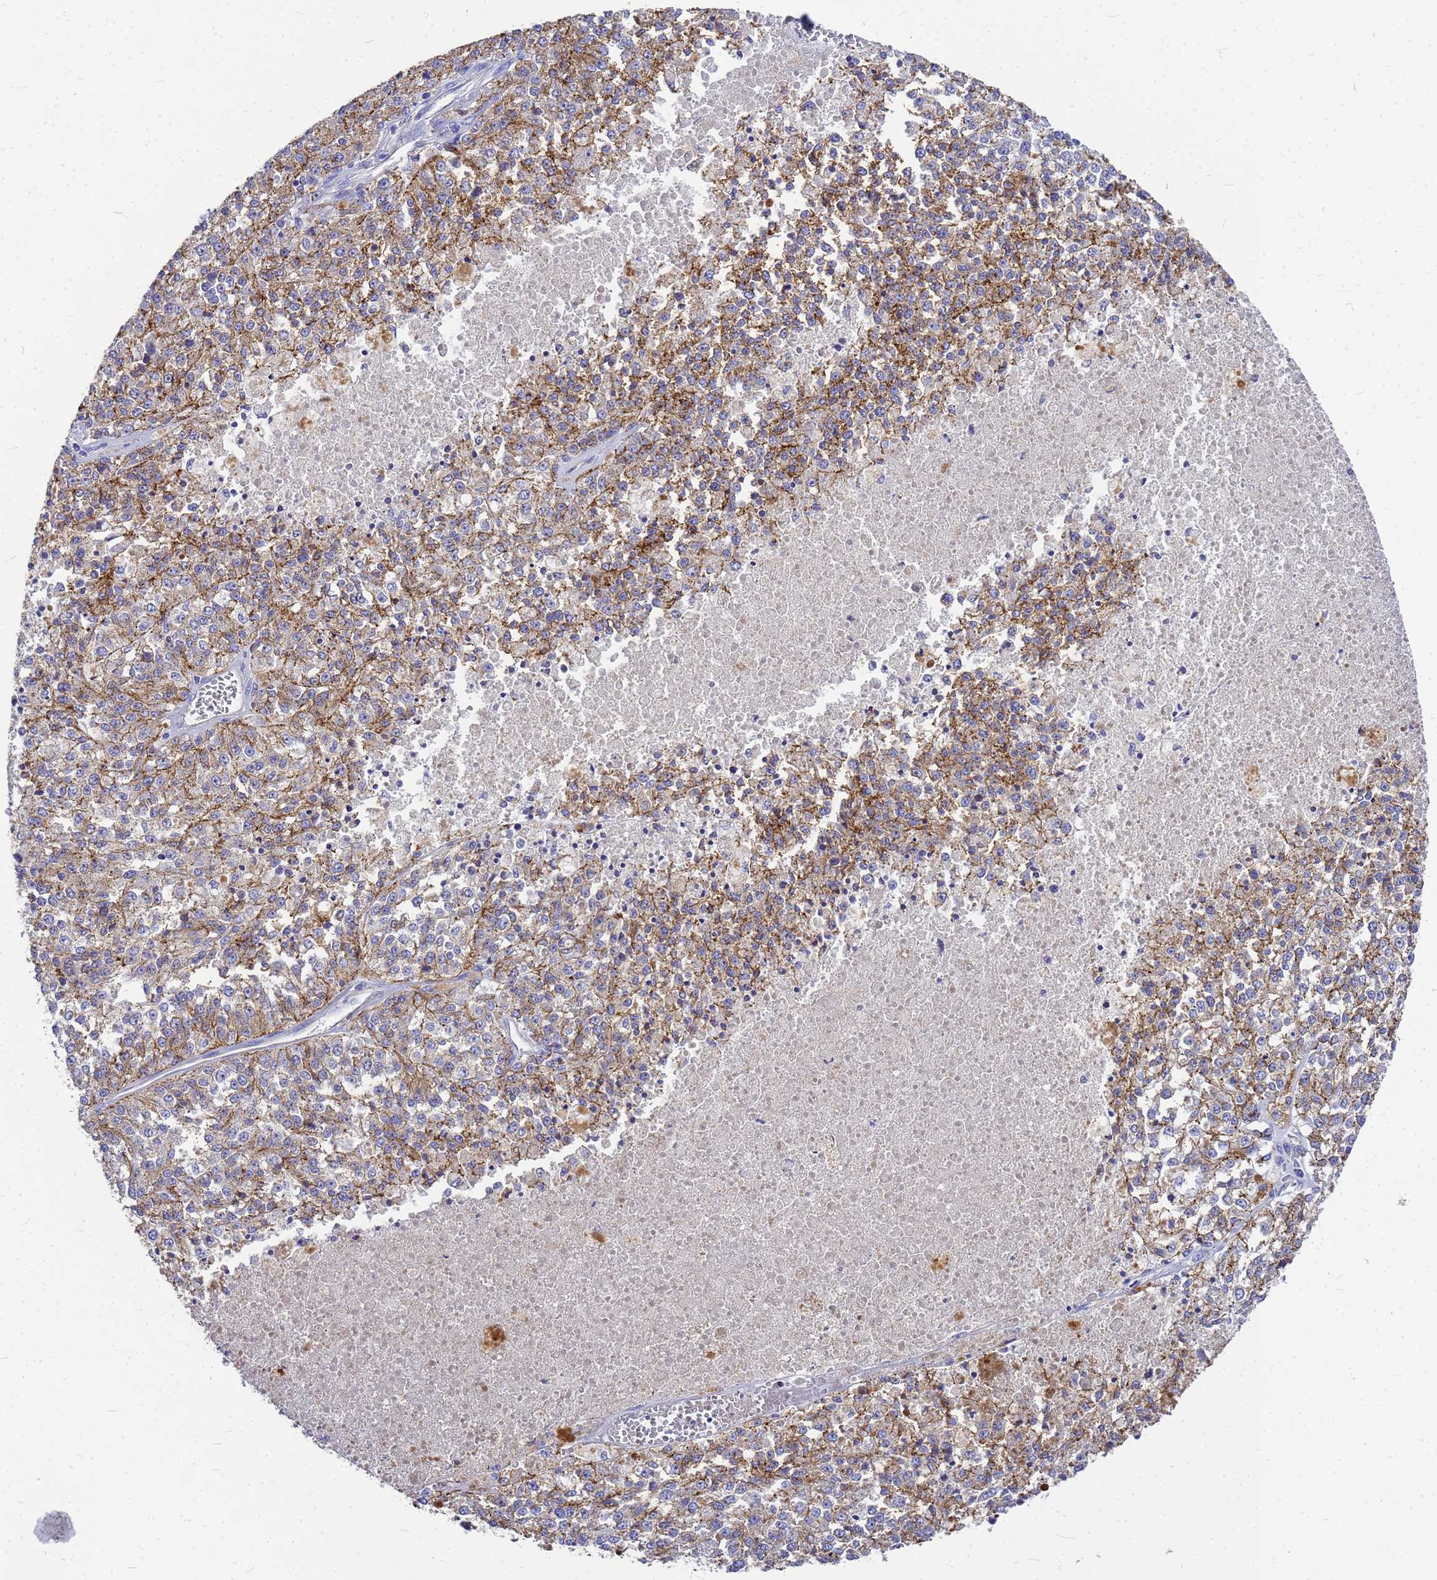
{"staining": {"intensity": "moderate", "quantity": ">75%", "location": "cytoplasmic/membranous"}, "tissue": "melanoma", "cell_type": "Tumor cells", "image_type": "cancer", "snomed": [{"axis": "morphology", "description": "Malignant melanoma, NOS"}, {"axis": "topography", "description": "Skin"}], "caption": "Immunohistochemical staining of human malignant melanoma displays moderate cytoplasmic/membranous protein expression in approximately >75% of tumor cells.", "gene": "FBXW5", "patient": {"sex": "female", "age": 64}}